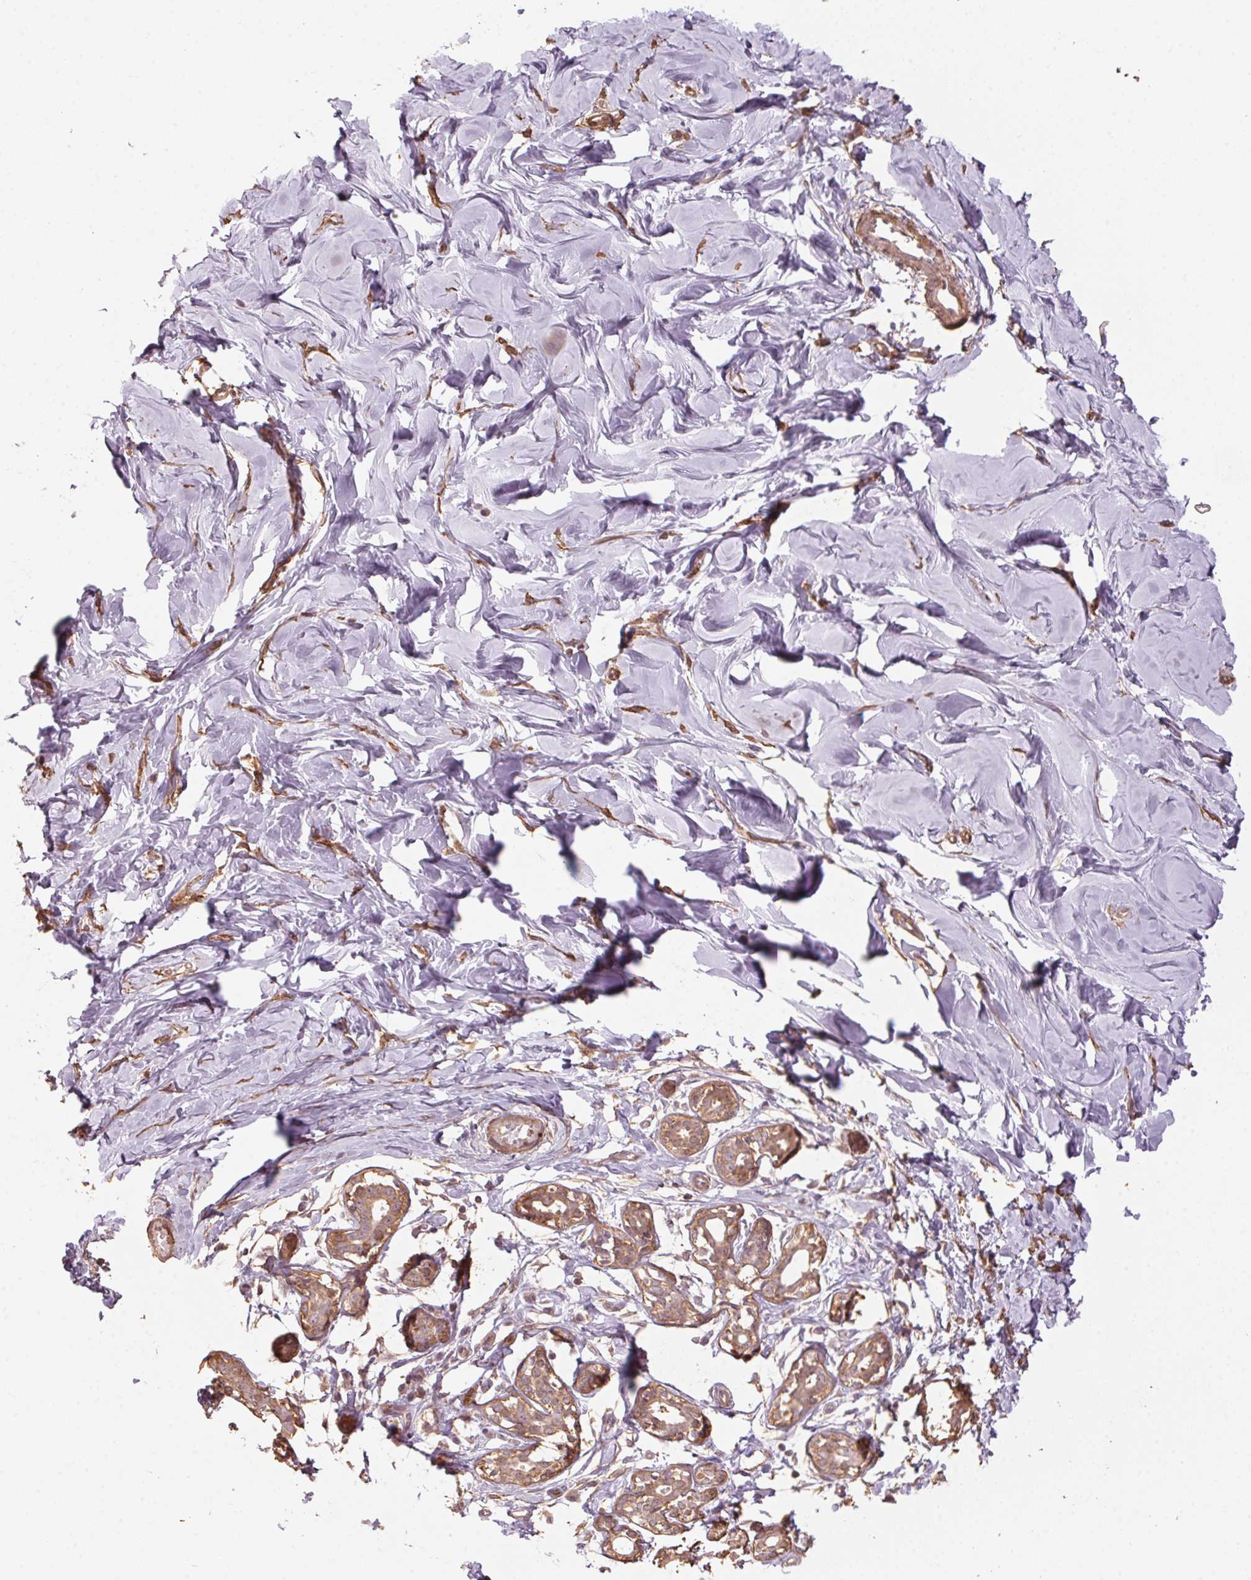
{"staining": {"intensity": "weak", "quantity": "25%-75%", "location": "cytoplasmic/membranous"}, "tissue": "breast", "cell_type": "Adipocytes", "image_type": "normal", "snomed": [{"axis": "morphology", "description": "Normal tissue, NOS"}, {"axis": "topography", "description": "Breast"}], "caption": "IHC staining of unremarkable breast, which shows low levels of weak cytoplasmic/membranous staining in about 25%-75% of adipocytes indicating weak cytoplasmic/membranous protein expression. The staining was performed using DAB (brown) for protein detection and nuclei were counterstained in hematoxylin (blue).", "gene": "QDPR", "patient": {"sex": "female", "age": 27}}